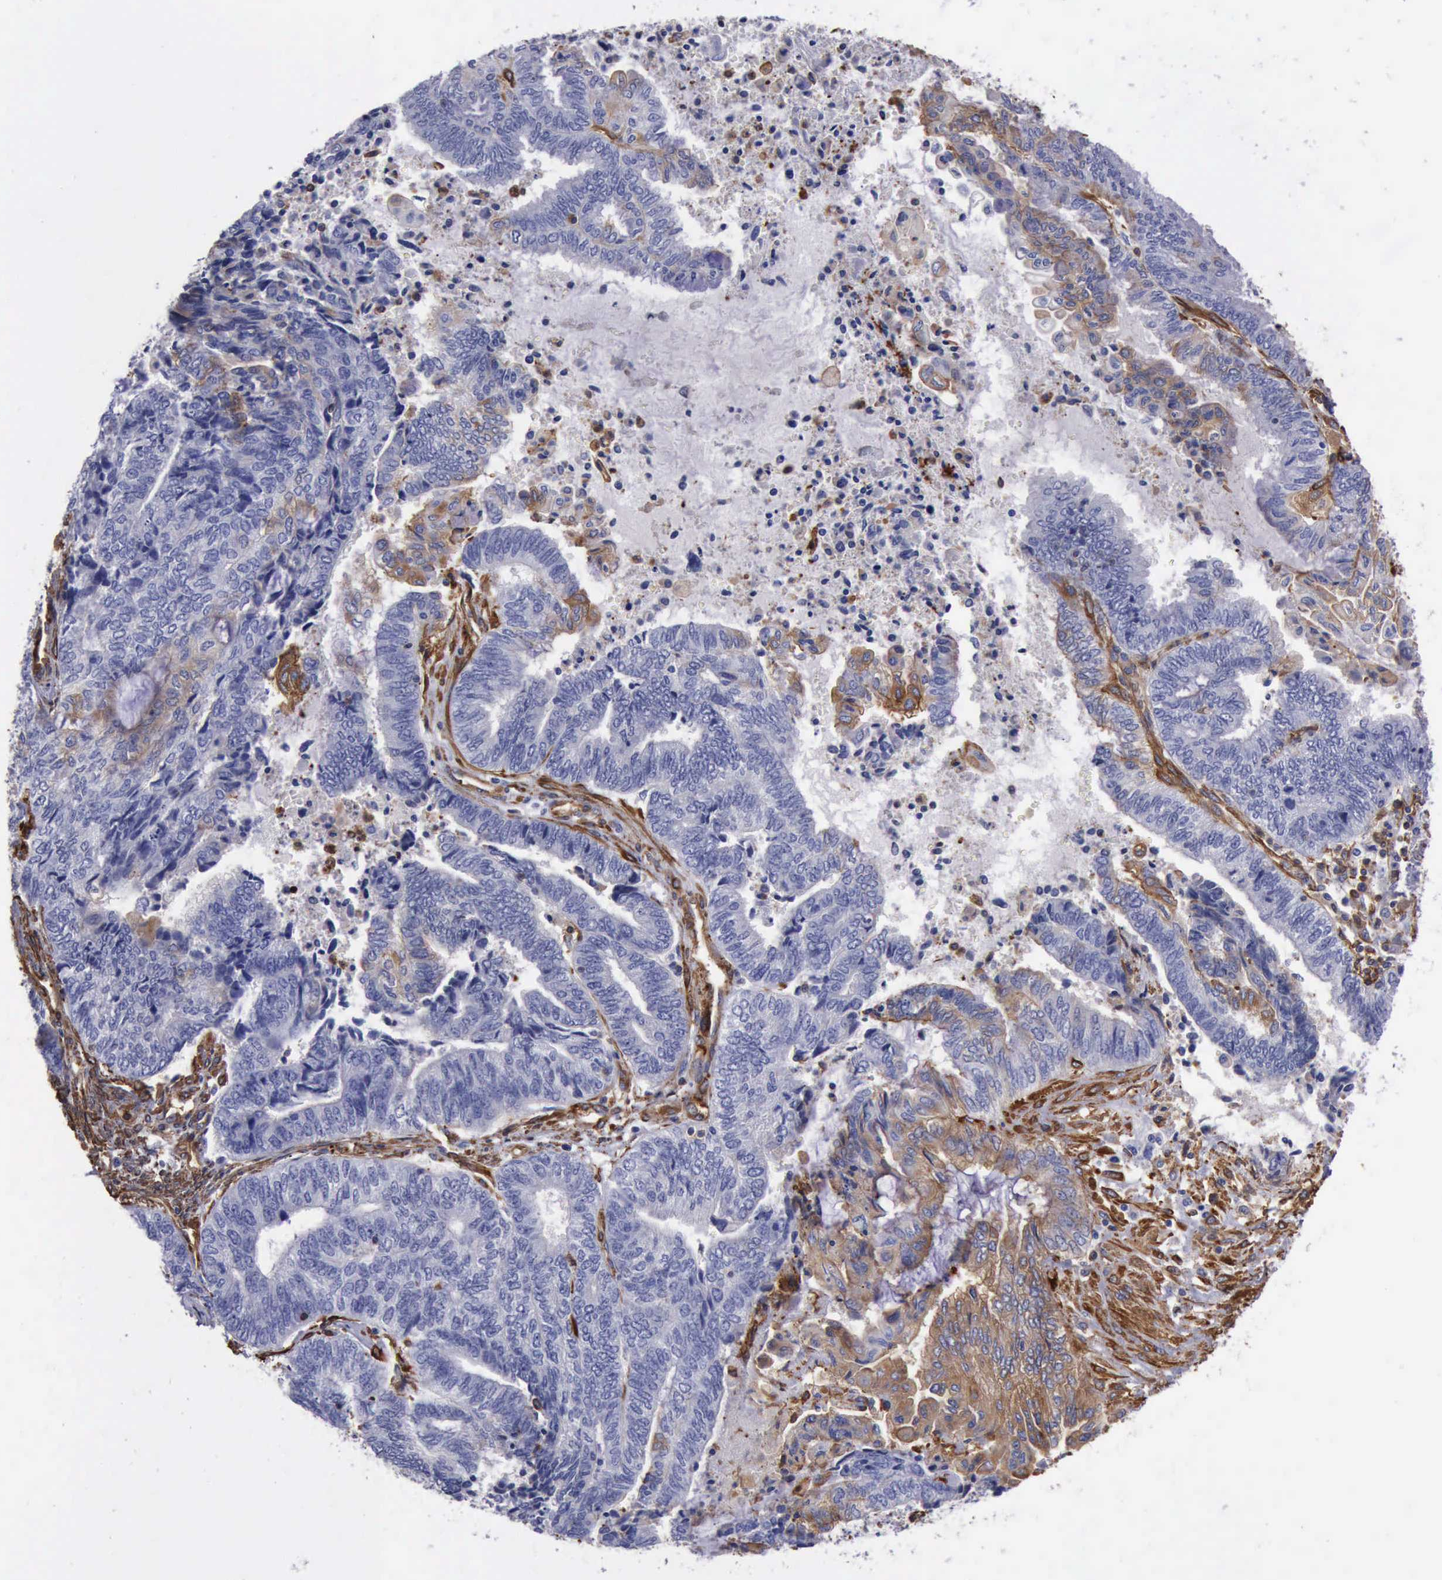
{"staining": {"intensity": "weak", "quantity": "<25%", "location": "cytoplasmic/membranous"}, "tissue": "endometrial cancer", "cell_type": "Tumor cells", "image_type": "cancer", "snomed": [{"axis": "morphology", "description": "Adenocarcinoma, NOS"}, {"axis": "topography", "description": "Uterus"}, {"axis": "topography", "description": "Endometrium"}], "caption": "An IHC image of endometrial cancer (adenocarcinoma) is shown. There is no staining in tumor cells of endometrial cancer (adenocarcinoma).", "gene": "FLNA", "patient": {"sex": "female", "age": 70}}